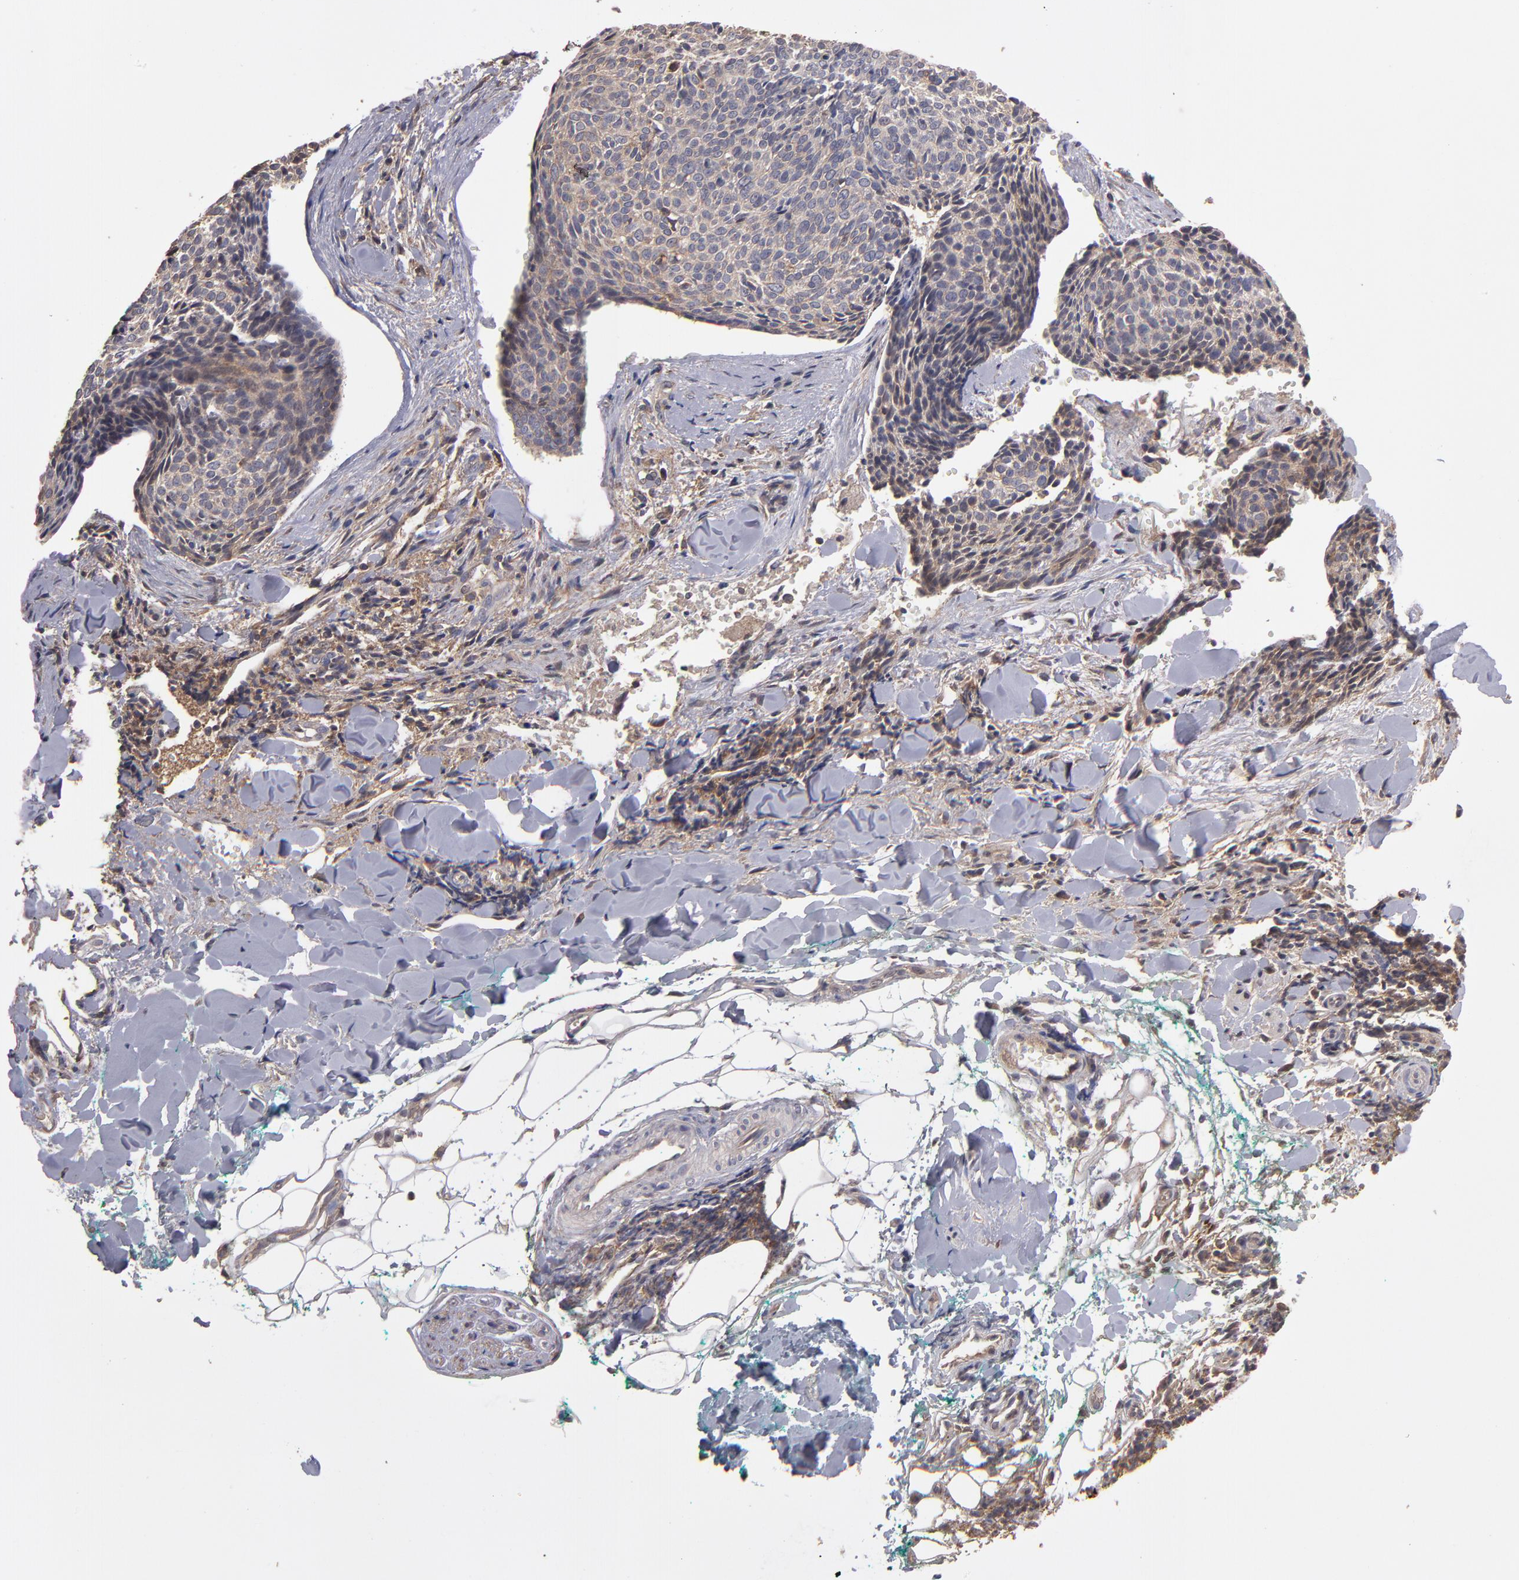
{"staining": {"intensity": "moderate", "quantity": "25%-75%", "location": "cytoplasmic/membranous"}, "tissue": "skin cancer", "cell_type": "Tumor cells", "image_type": "cancer", "snomed": [{"axis": "morphology", "description": "Normal tissue, NOS"}, {"axis": "morphology", "description": "Basal cell carcinoma"}, {"axis": "topography", "description": "Skin"}], "caption": "Skin cancer (basal cell carcinoma) tissue reveals moderate cytoplasmic/membranous positivity in about 25%-75% of tumor cells", "gene": "NF2", "patient": {"sex": "female", "age": 57}}